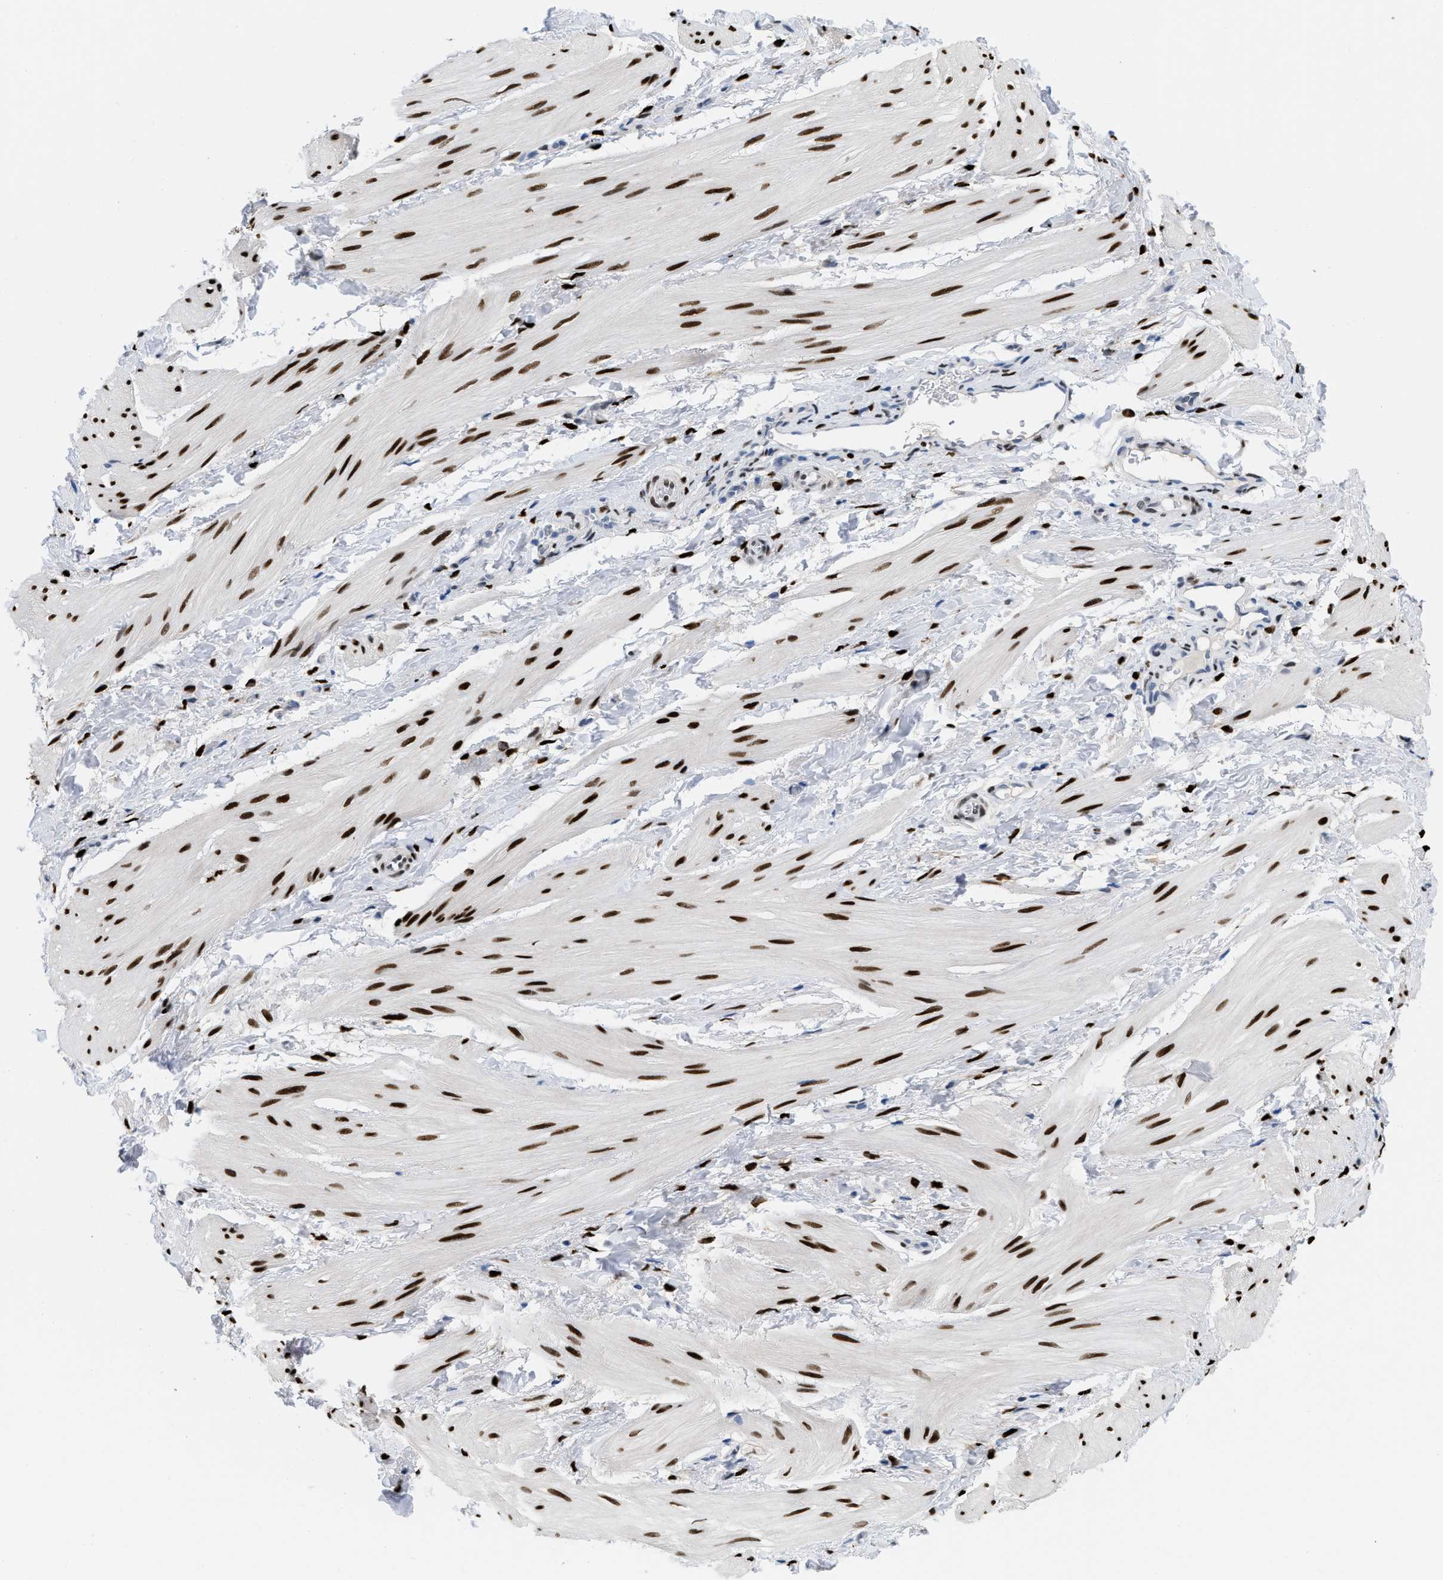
{"staining": {"intensity": "strong", "quantity": ">75%", "location": "nuclear"}, "tissue": "smooth muscle", "cell_type": "Smooth muscle cells", "image_type": "normal", "snomed": [{"axis": "morphology", "description": "Normal tissue, NOS"}, {"axis": "topography", "description": "Smooth muscle"}], "caption": "Immunohistochemistry (IHC) (DAB (3,3'-diaminobenzidine)) staining of normal human smooth muscle reveals strong nuclear protein positivity in about >75% of smooth muscle cells. The staining was performed using DAB (3,3'-diaminobenzidine) to visualize the protein expression in brown, while the nuclei were stained in blue with hematoxylin (Magnification: 20x).", "gene": "NFIX", "patient": {"sex": "male", "age": 16}}